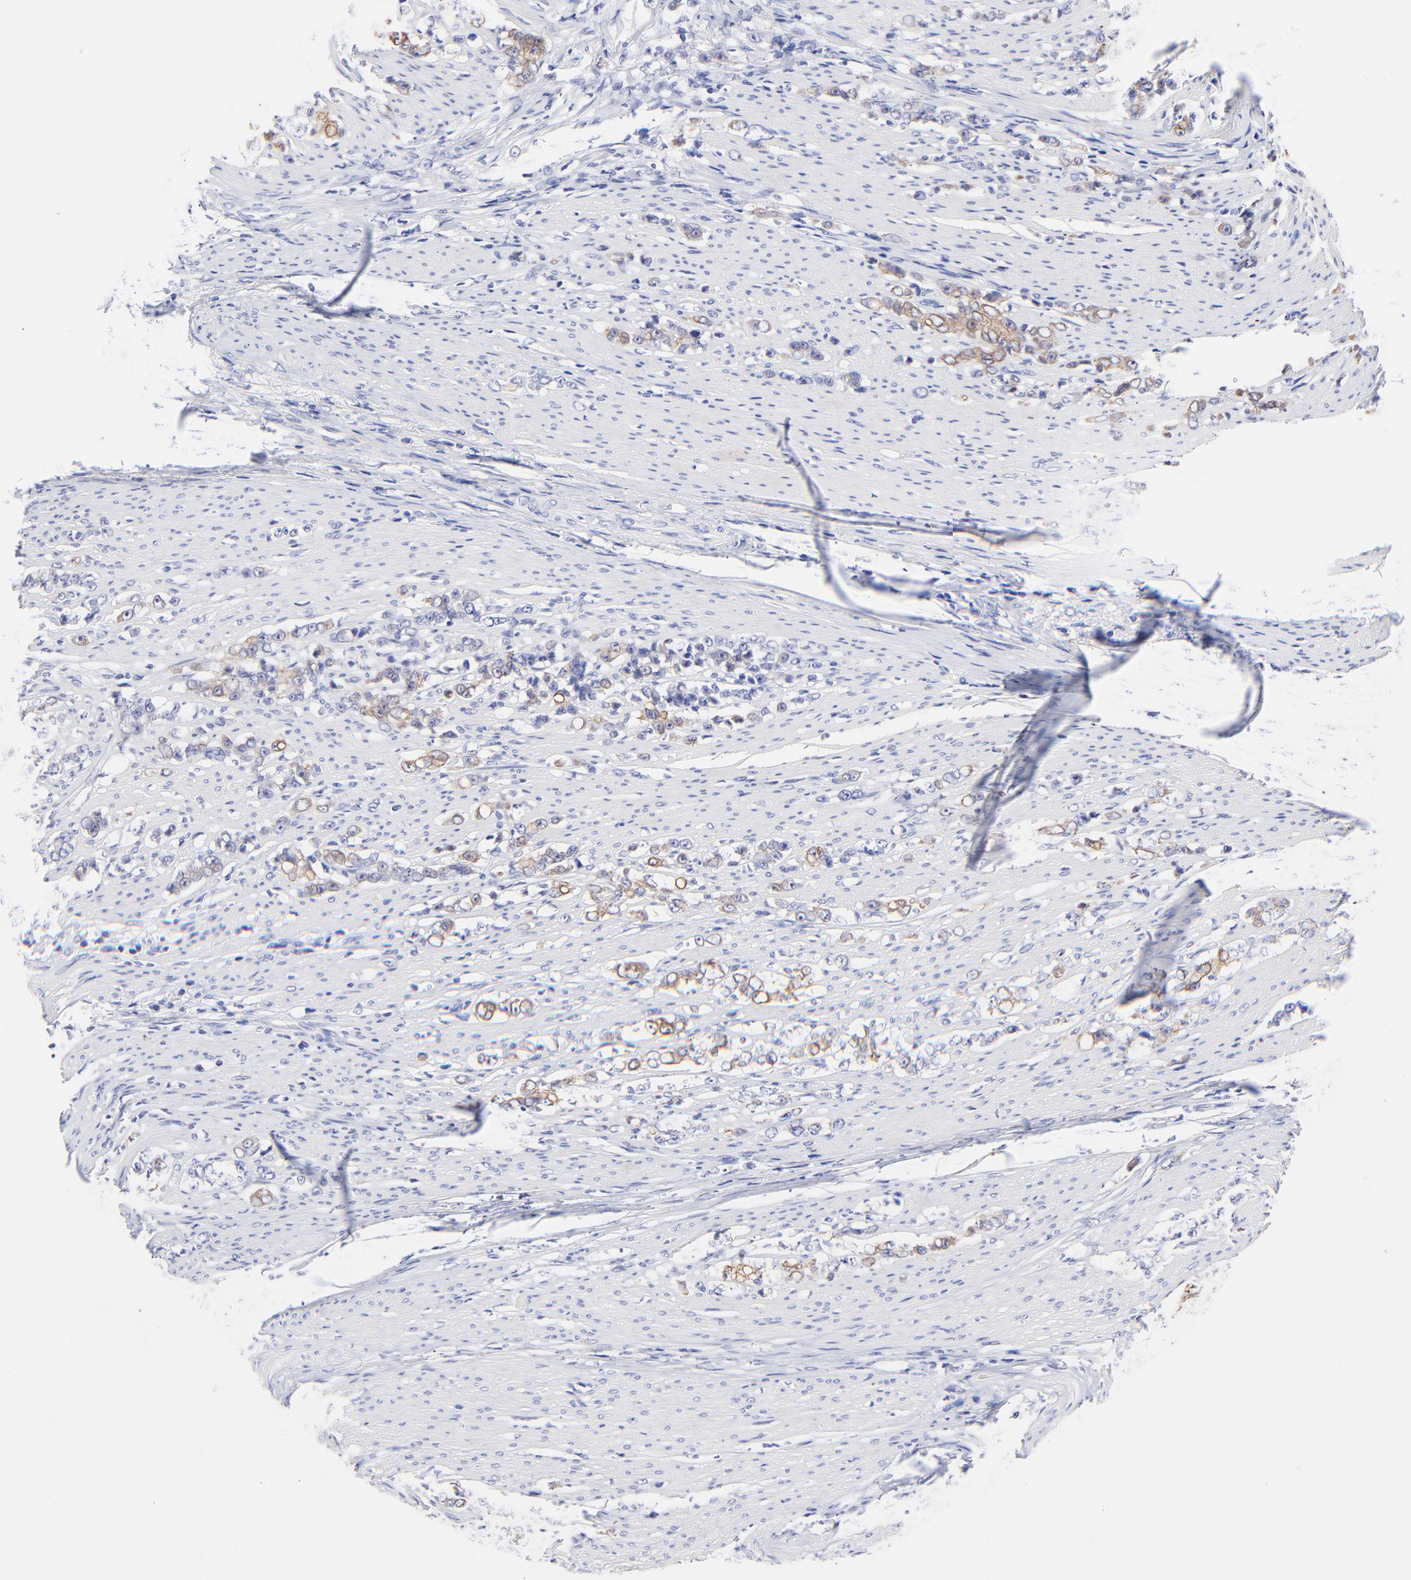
{"staining": {"intensity": "moderate", "quantity": "<25%", "location": "cytoplasmic/membranous"}, "tissue": "stomach cancer", "cell_type": "Tumor cells", "image_type": "cancer", "snomed": [{"axis": "morphology", "description": "Adenocarcinoma, NOS"}, {"axis": "topography", "description": "Stomach, lower"}], "caption": "The photomicrograph exhibits immunohistochemical staining of adenocarcinoma (stomach). There is moderate cytoplasmic/membranous staining is seen in approximately <25% of tumor cells.", "gene": "RAB3A", "patient": {"sex": "male", "age": 88}}